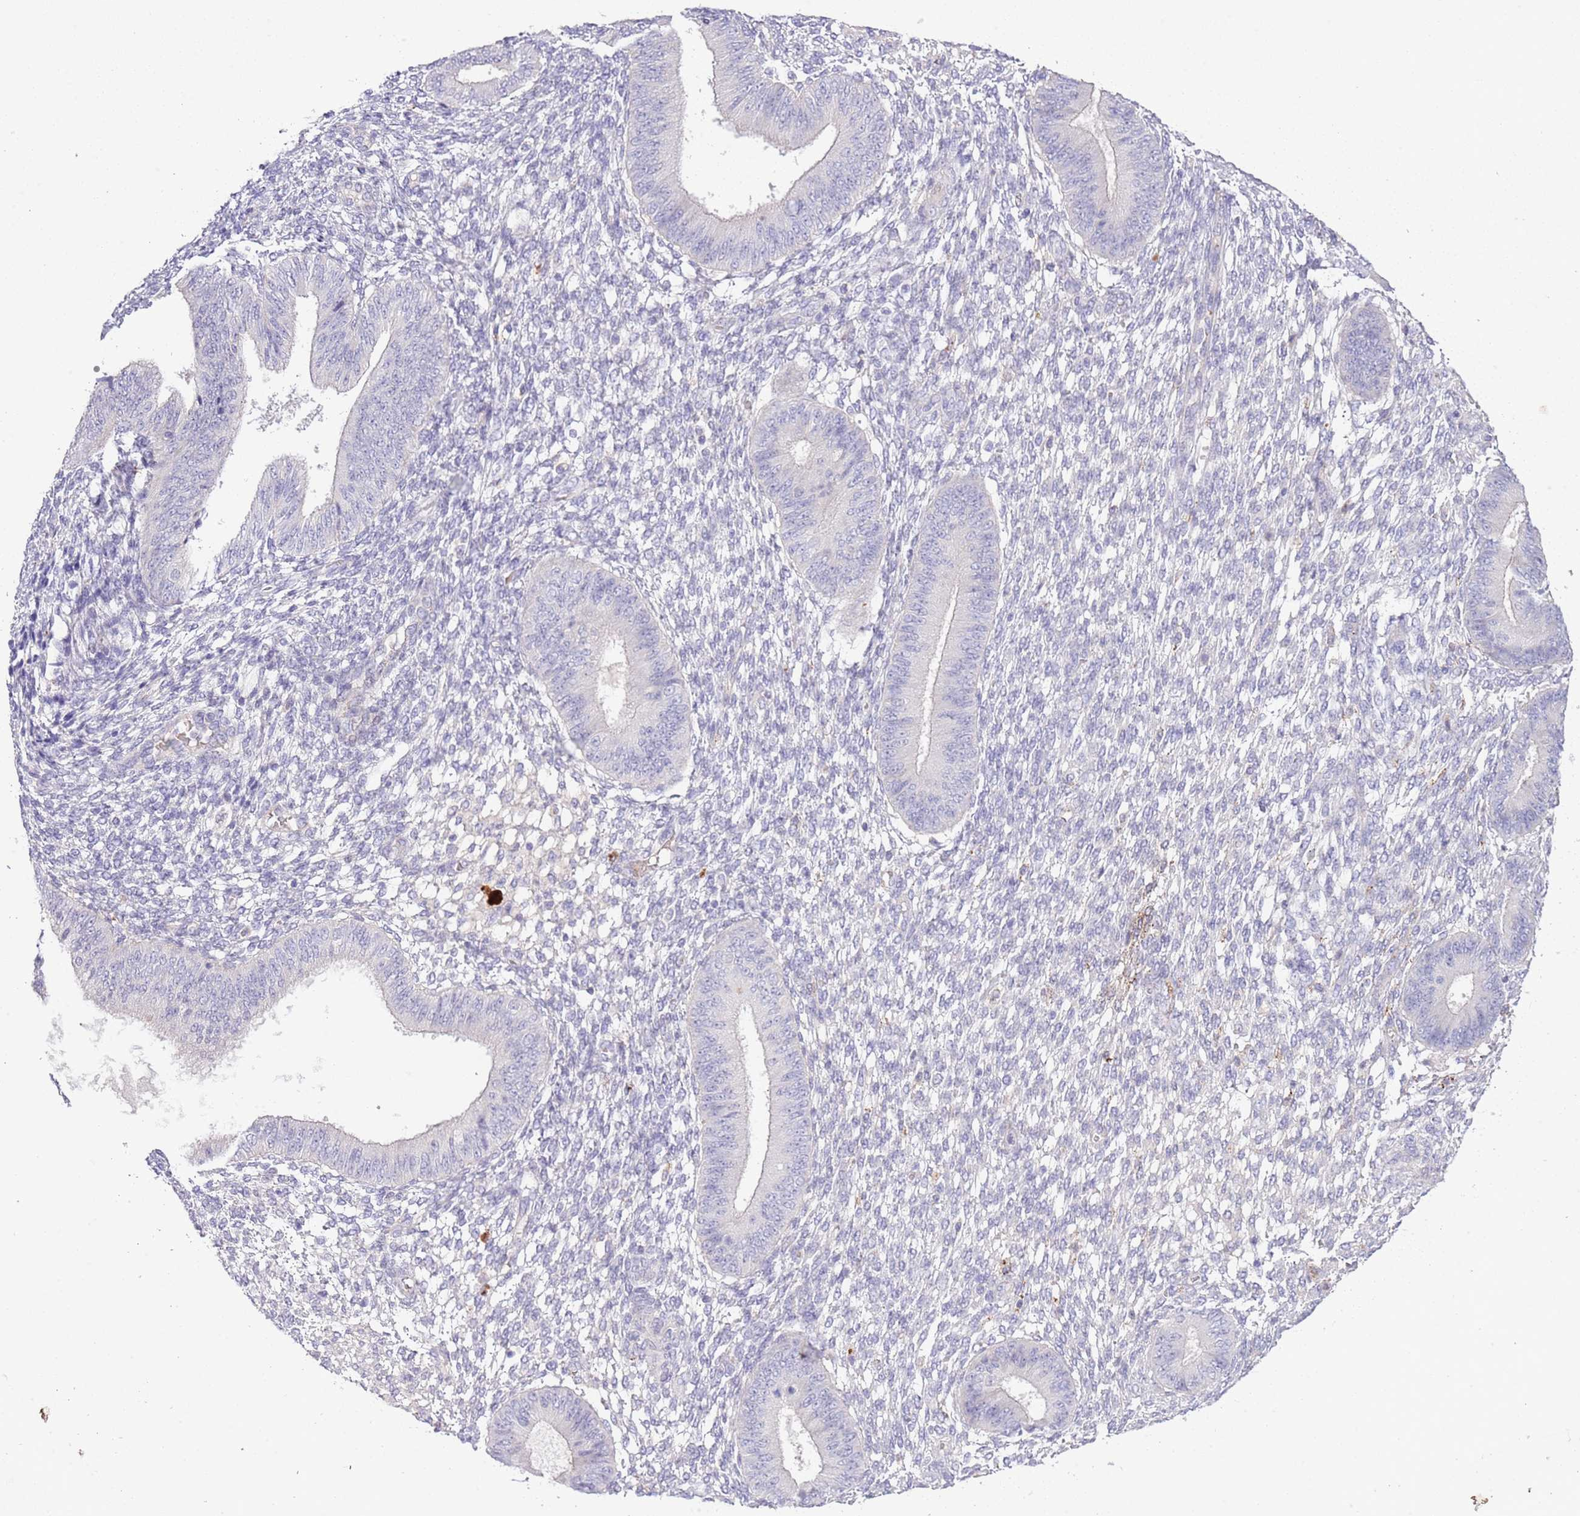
{"staining": {"intensity": "negative", "quantity": "none", "location": "none"}, "tissue": "endometrium", "cell_type": "Cells in endometrial stroma", "image_type": "normal", "snomed": [{"axis": "morphology", "description": "Normal tissue, NOS"}, {"axis": "topography", "description": "Endometrium"}], "caption": "Immunohistochemistry histopathology image of normal endometrium: human endometrium stained with DAB (3,3'-diaminobenzidine) exhibits no significant protein staining in cells in endometrial stroma.", "gene": "ABHD17A", "patient": {"sex": "female", "age": 49}}